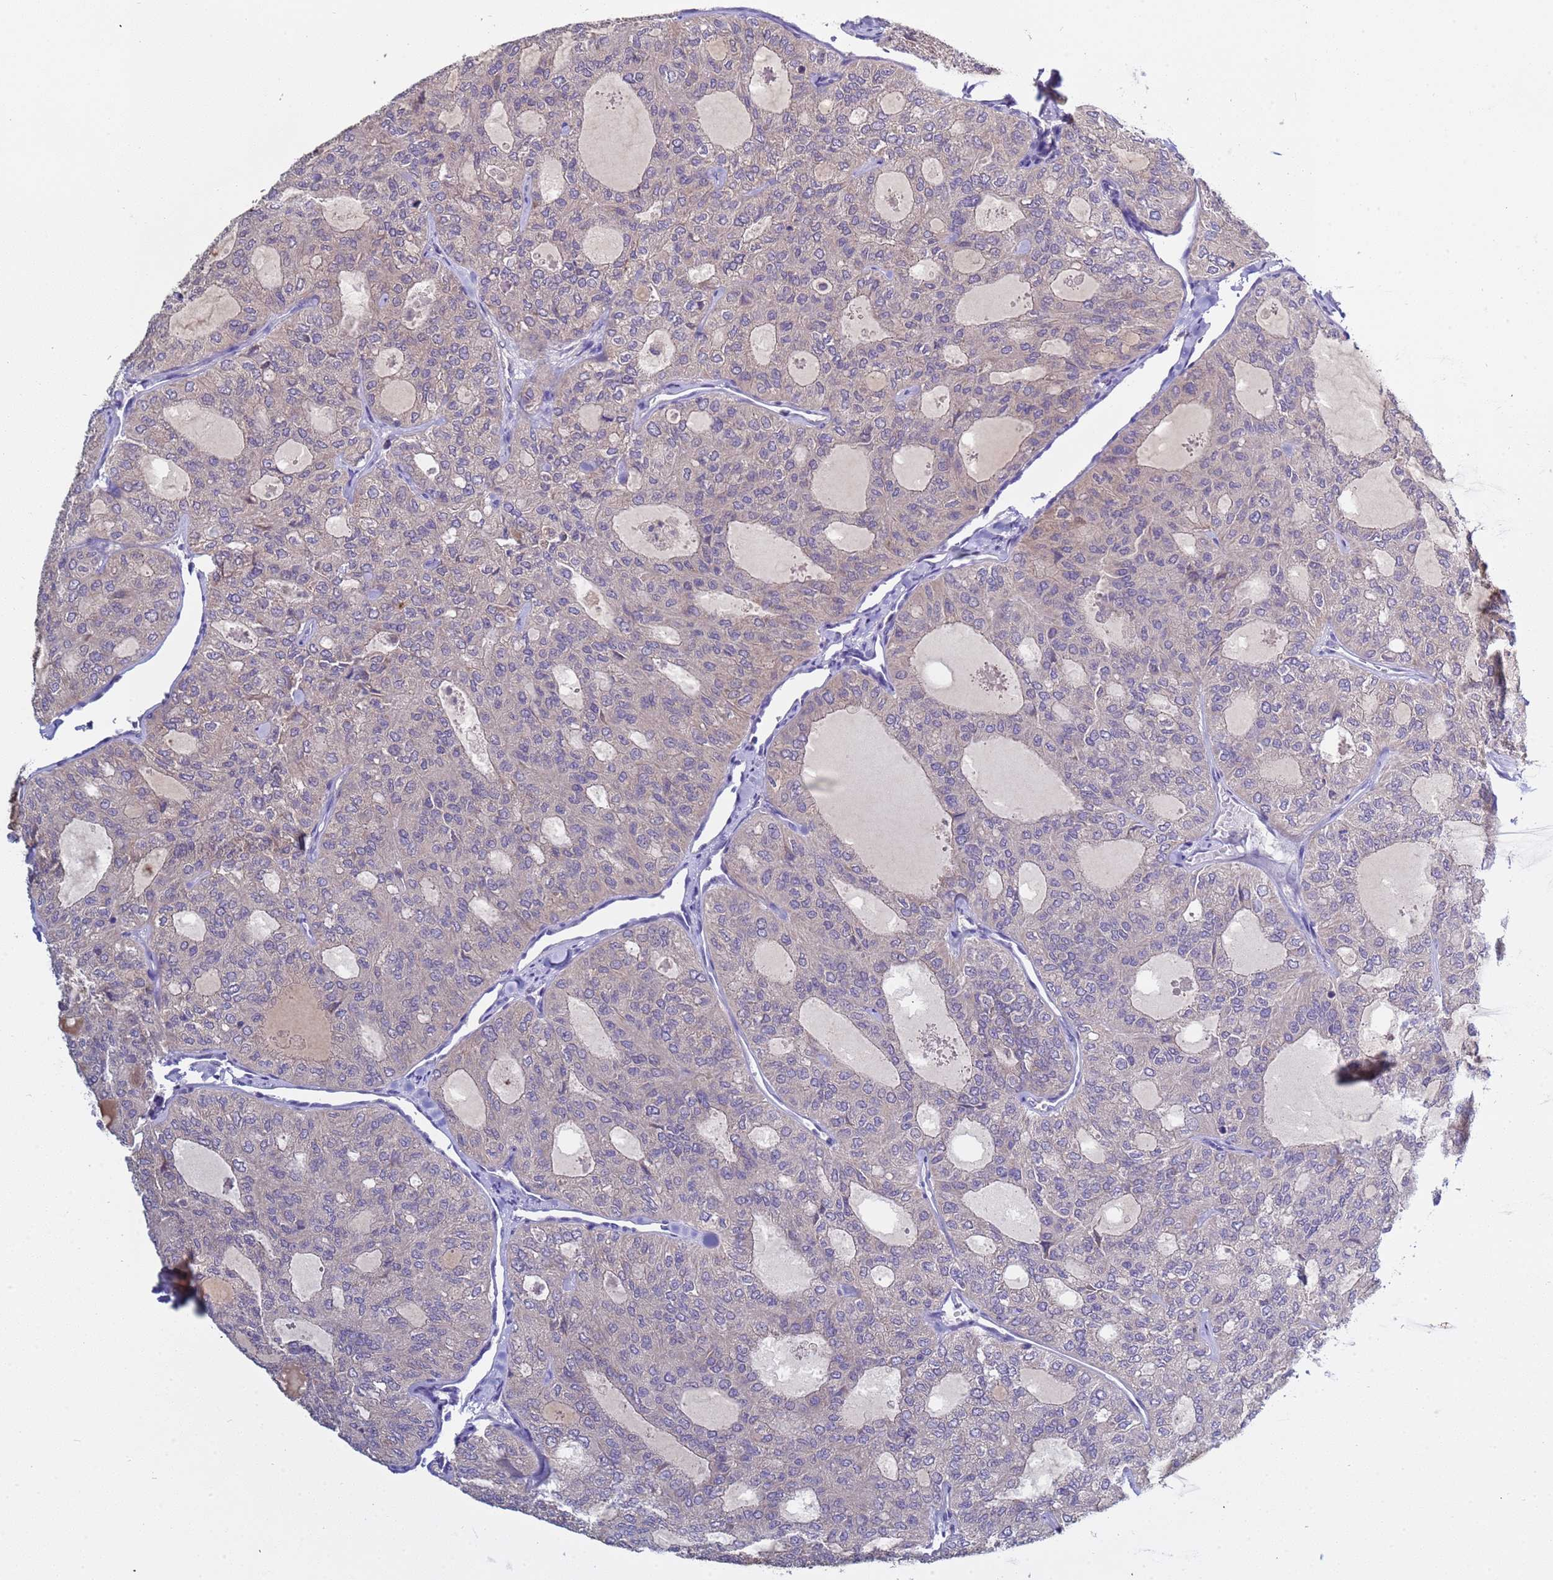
{"staining": {"intensity": "negative", "quantity": "none", "location": "none"}, "tissue": "thyroid cancer", "cell_type": "Tumor cells", "image_type": "cancer", "snomed": [{"axis": "morphology", "description": "Follicular adenoma carcinoma, NOS"}, {"axis": "topography", "description": "Thyroid gland"}], "caption": "Immunohistochemistry (IHC) of human thyroid follicular adenoma carcinoma exhibits no staining in tumor cells.", "gene": "ELMOD2", "patient": {"sex": "male", "age": 75}}